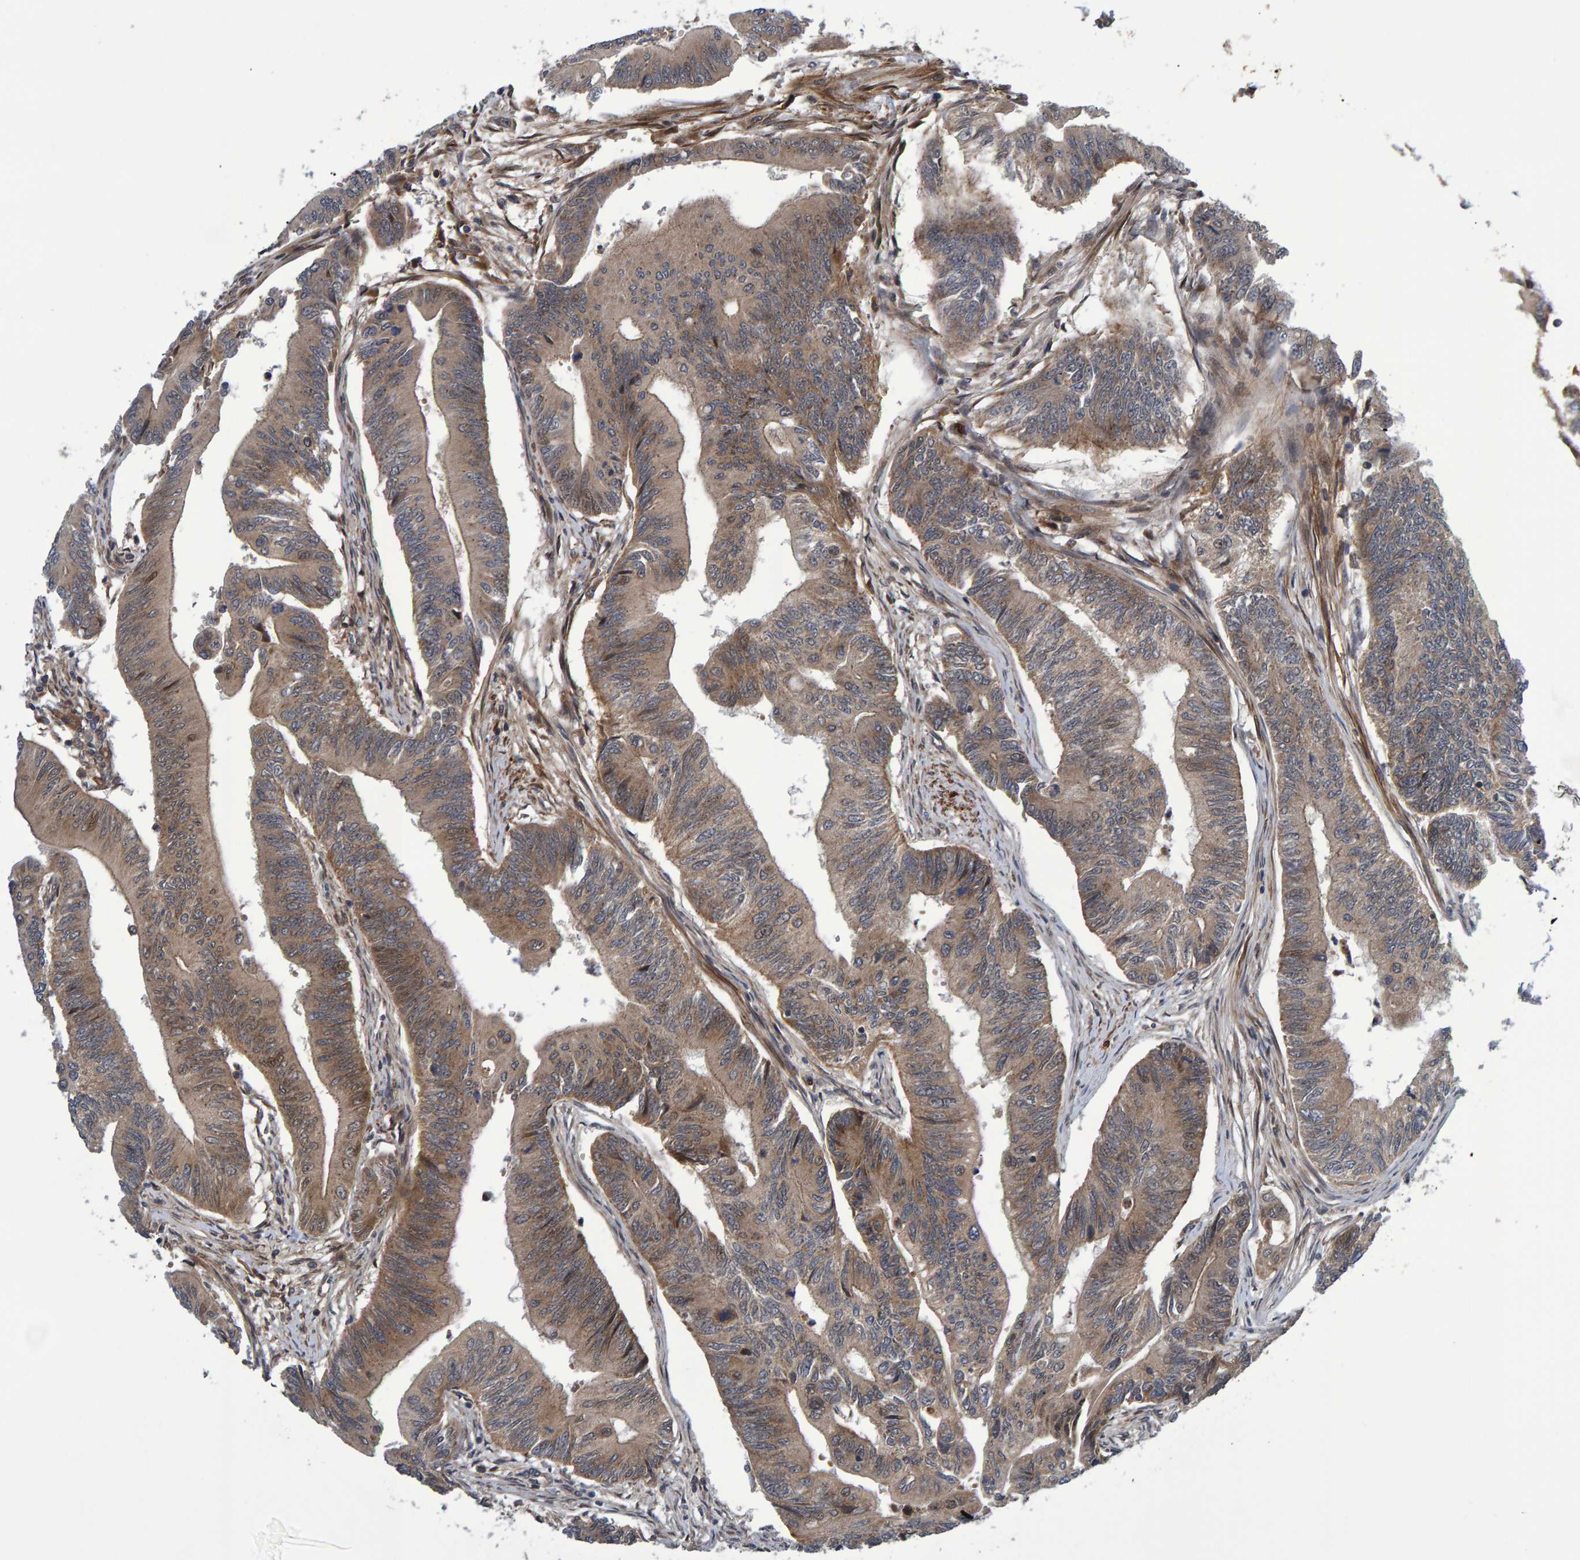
{"staining": {"intensity": "weak", "quantity": ">75%", "location": "cytoplasmic/membranous"}, "tissue": "colorectal cancer", "cell_type": "Tumor cells", "image_type": "cancer", "snomed": [{"axis": "morphology", "description": "Adenoma, NOS"}, {"axis": "morphology", "description": "Adenocarcinoma, NOS"}, {"axis": "topography", "description": "Colon"}], "caption": "DAB (3,3'-diaminobenzidine) immunohistochemical staining of human colorectal cancer (adenoma) displays weak cytoplasmic/membranous protein positivity in approximately >75% of tumor cells.", "gene": "ATP6V1H", "patient": {"sex": "male", "age": 79}}